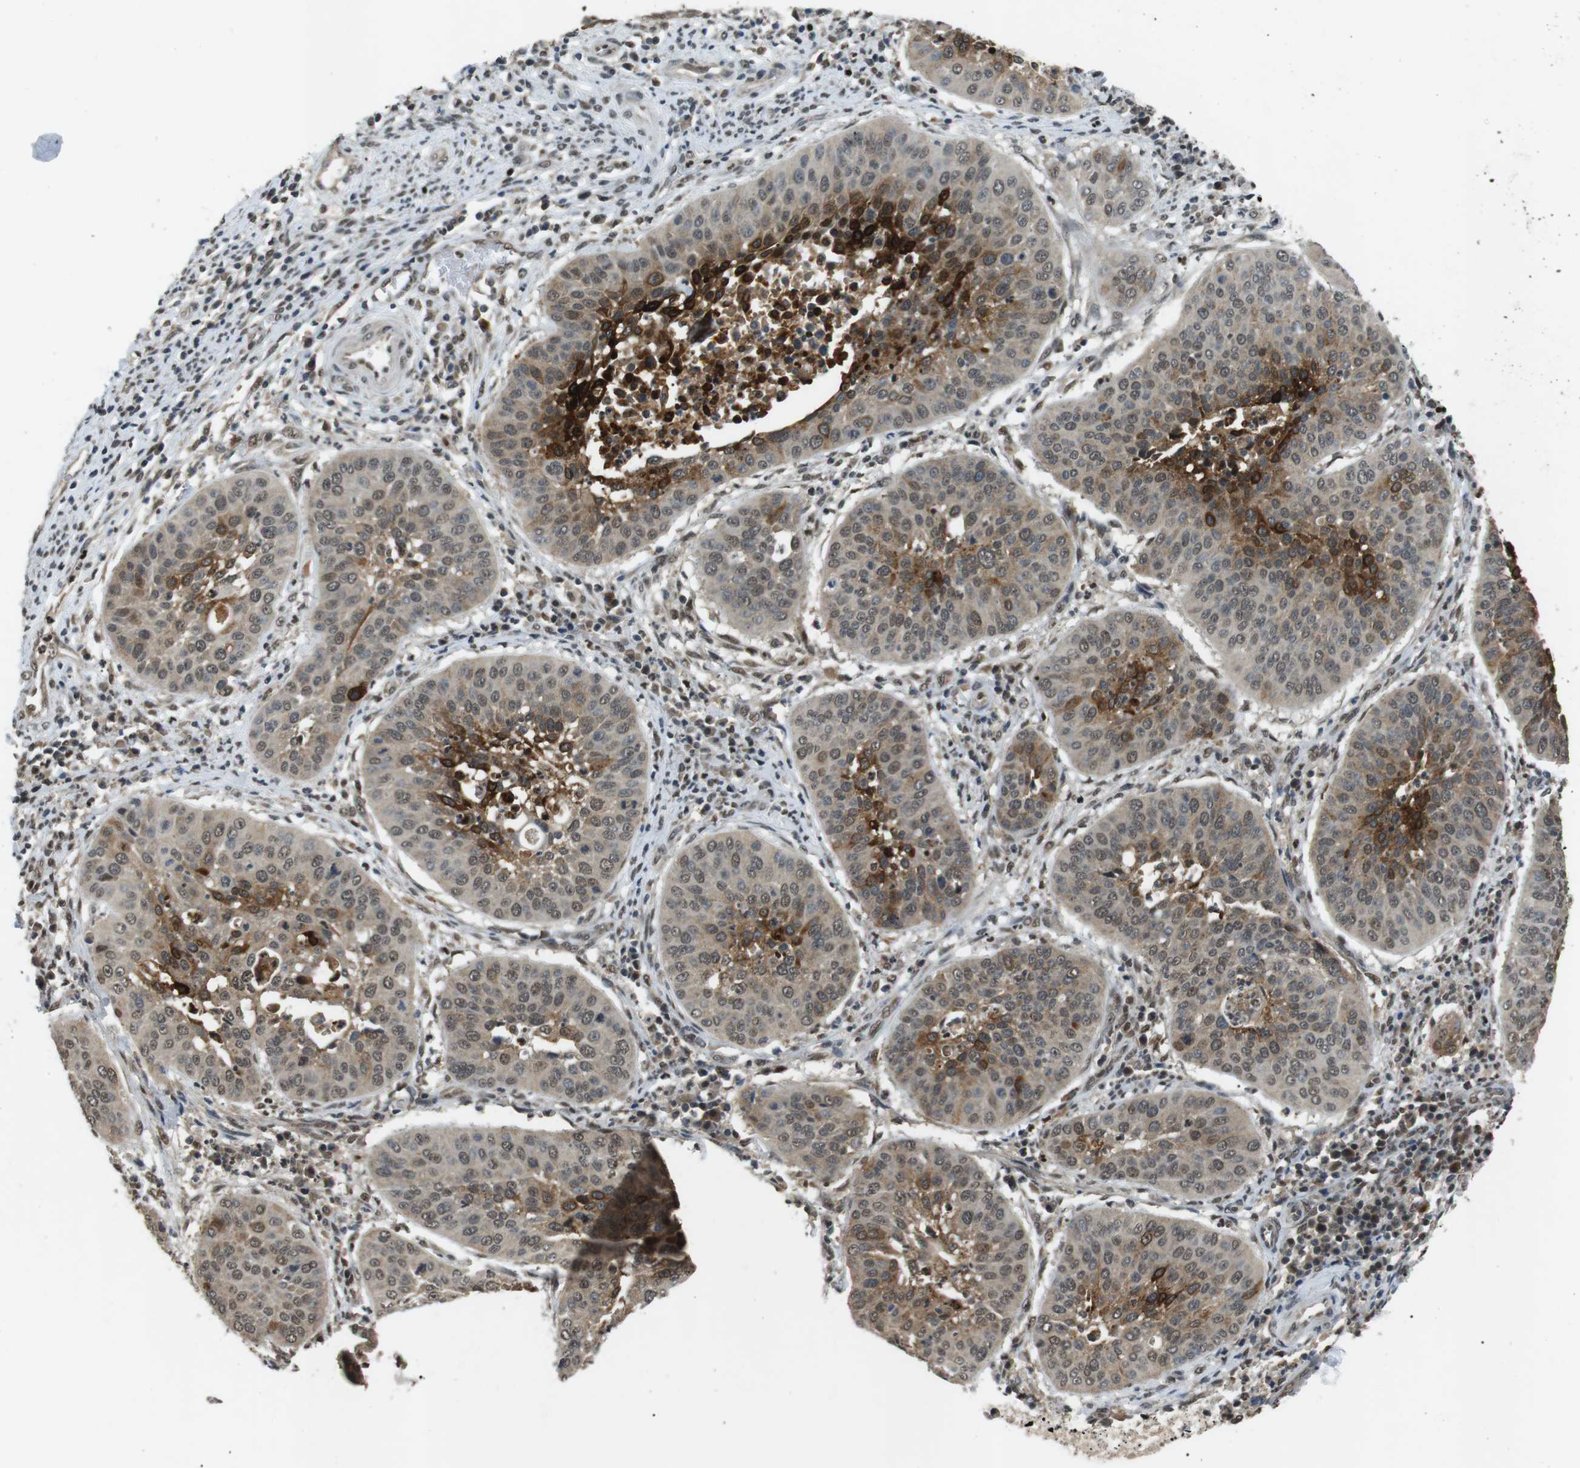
{"staining": {"intensity": "strong", "quantity": "<25%", "location": "cytoplasmic/membranous,nuclear"}, "tissue": "cervical cancer", "cell_type": "Tumor cells", "image_type": "cancer", "snomed": [{"axis": "morphology", "description": "Normal tissue, NOS"}, {"axis": "morphology", "description": "Squamous cell carcinoma, NOS"}, {"axis": "topography", "description": "Cervix"}], "caption": "This micrograph reveals immunohistochemistry staining of human cervical squamous cell carcinoma, with medium strong cytoplasmic/membranous and nuclear expression in about <25% of tumor cells.", "gene": "ORAI3", "patient": {"sex": "female", "age": 39}}